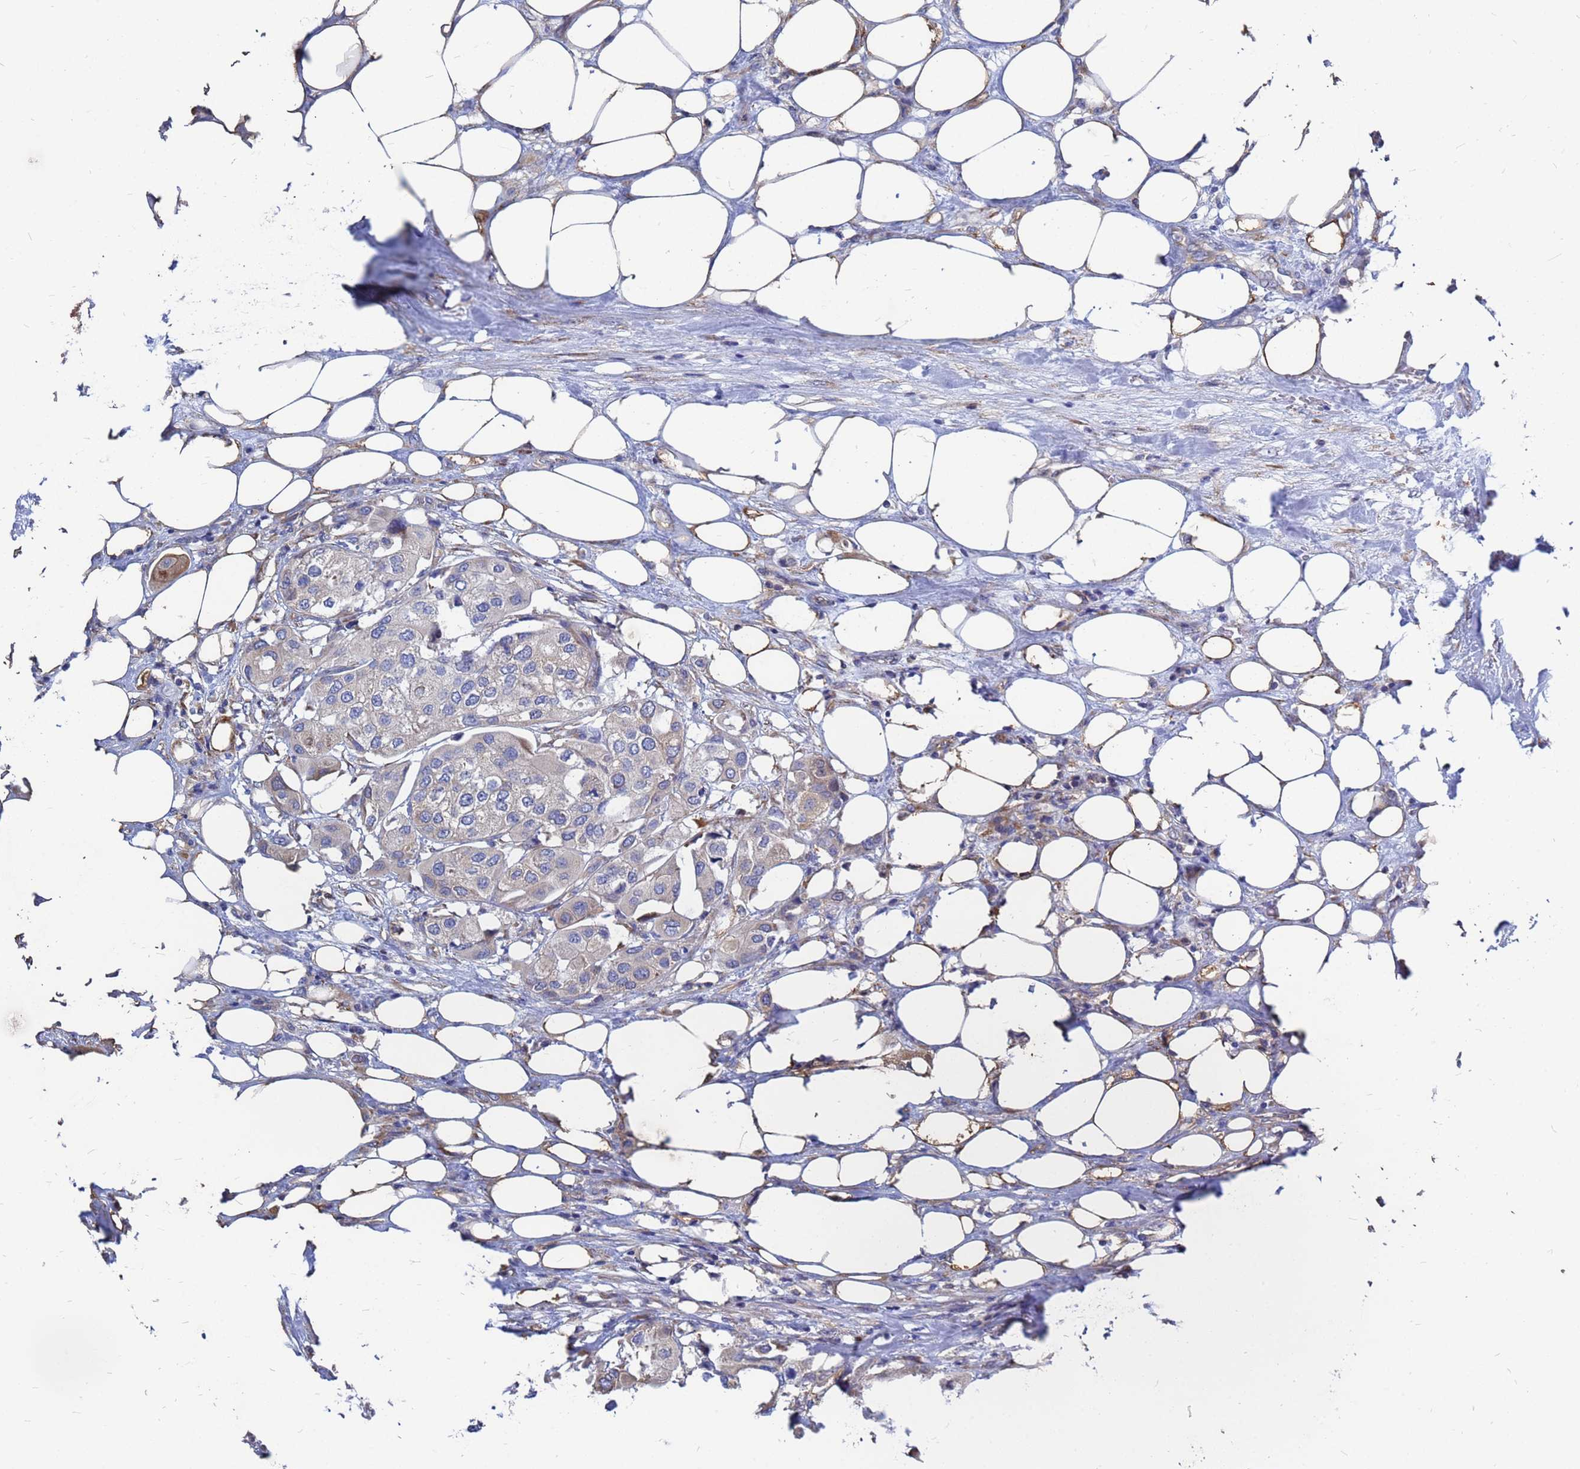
{"staining": {"intensity": "weak", "quantity": "<25%", "location": "cytoplasmic/membranous"}, "tissue": "urothelial cancer", "cell_type": "Tumor cells", "image_type": "cancer", "snomed": [{"axis": "morphology", "description": "Urothelial carcinoma, High grade"}, {"axis": "topography", "description": "Urinary bladder"}], "caption": "DAB (3,3'-diaminobenzidine) immunohistochemical staining of urothelial cancer shows no significant positivity in tumor cells.", "gene": "MOB2", "patient": {"sex": "male", "age": 64}}